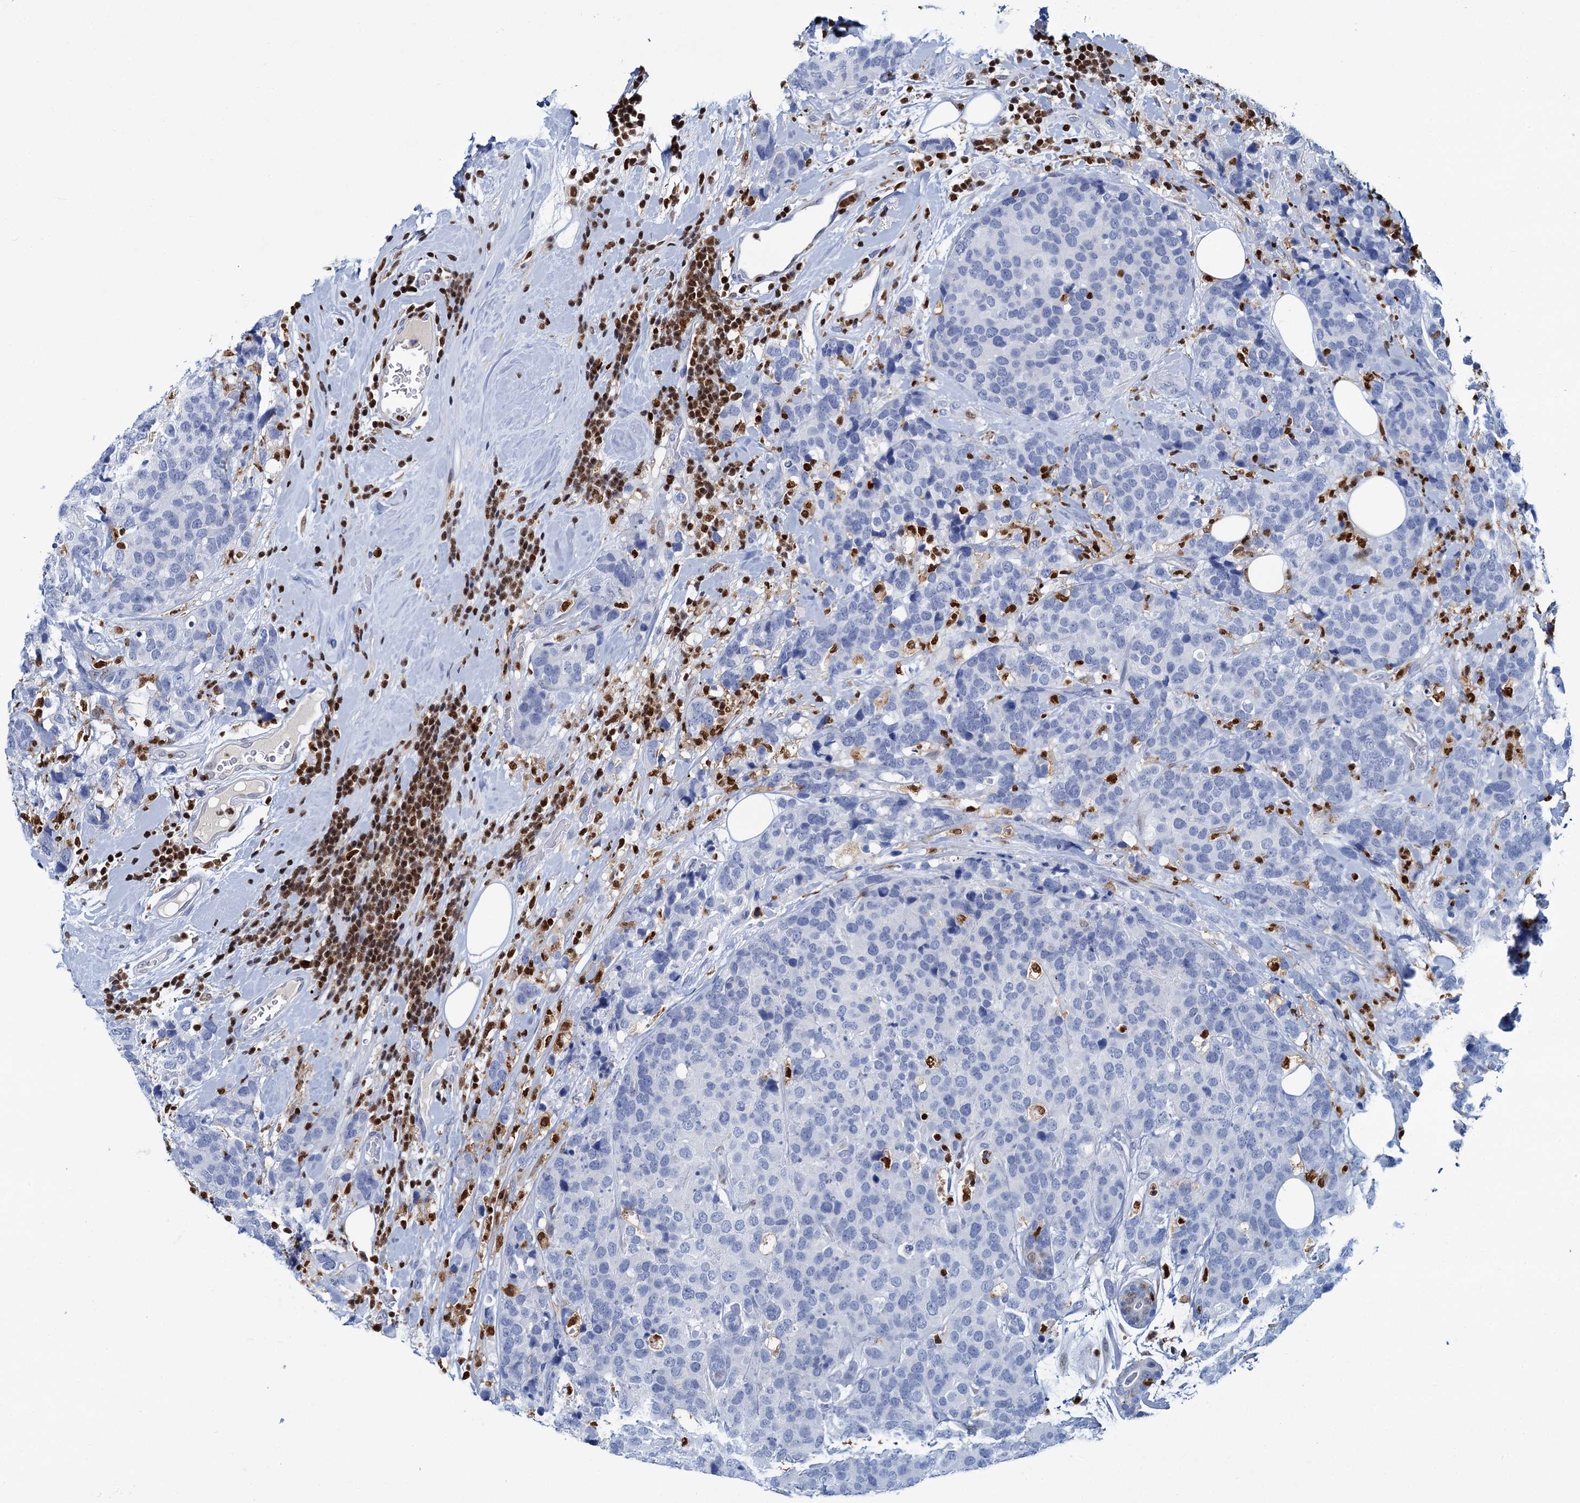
{"staining": {"intensity": "negative", "quantity": "none", "location": "none"}, "tissue": "breast cancer", "cell_type": "Tumor cells", "image_type": "cancer", "snomed": [{"axis": "morphology", "description": "Lobular carcinoma"}, {"axis": "topography", "description": "Breast"}], "caption": "A histopathology image of human lobular carcinoma (breast) is negative for staining in tumor cells.", "gene": "CELF2", "patient": {"sex": "female", "age": 59}}